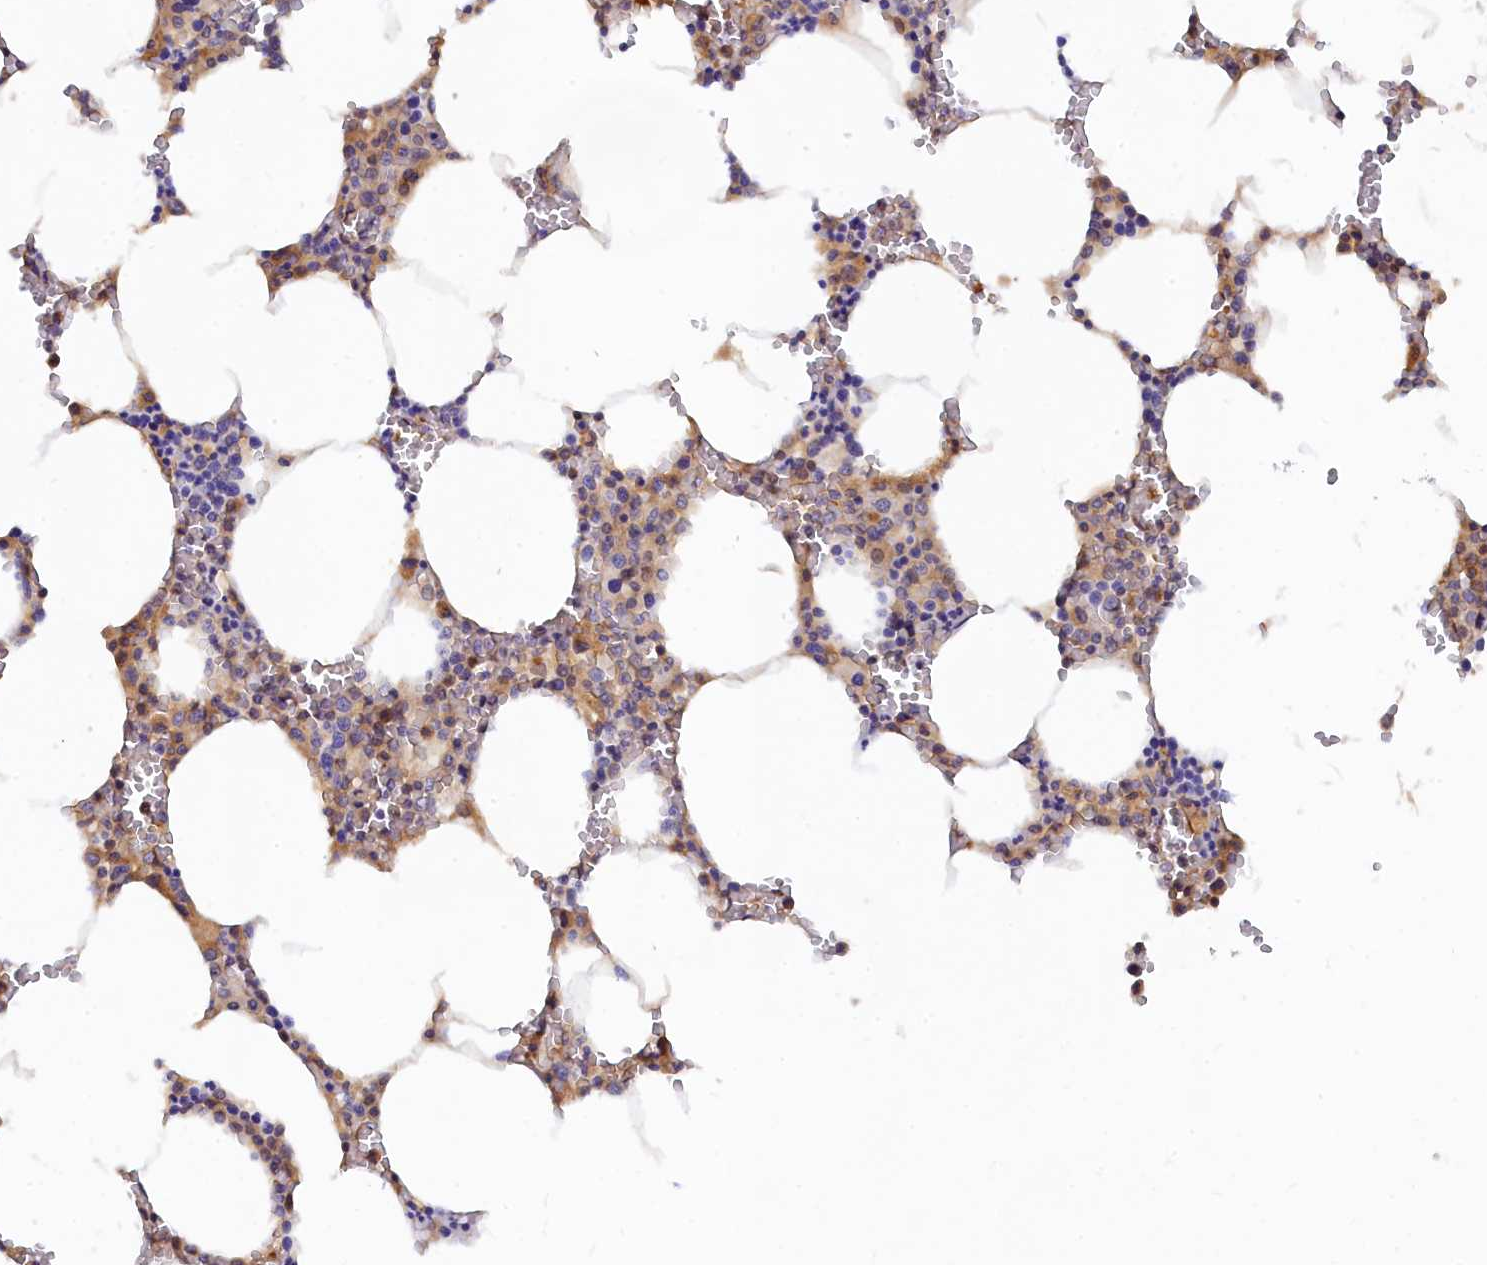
{"staining": {"intensity": "weak", "quantity": "25%-75%", "location": "cytoplasmic/membranous"}, "tissue": "bone marrow", "cell_type": "Hematopoietic cells", "image_type": "normal", "snomed": [{"axis": "morphology", "description": "Normal tissue, NOS"}, {"axis": "topography", "description": "Bone marrow"}], "caption": "IHC staining of unremarkable bone marrow, which displays low levels of weak cytoplasmic/membranous positivity in approximately 25%-75% of hematopoietic cells indicating weak cytoplasmic/membranous protein expression. The staining was performed using DAB (brown) for protein detection and nuclei were counterstained in hematoxylin (blue).", "gene": "SPATA5L1", "patient": {"sex": "male", "age": 70}}